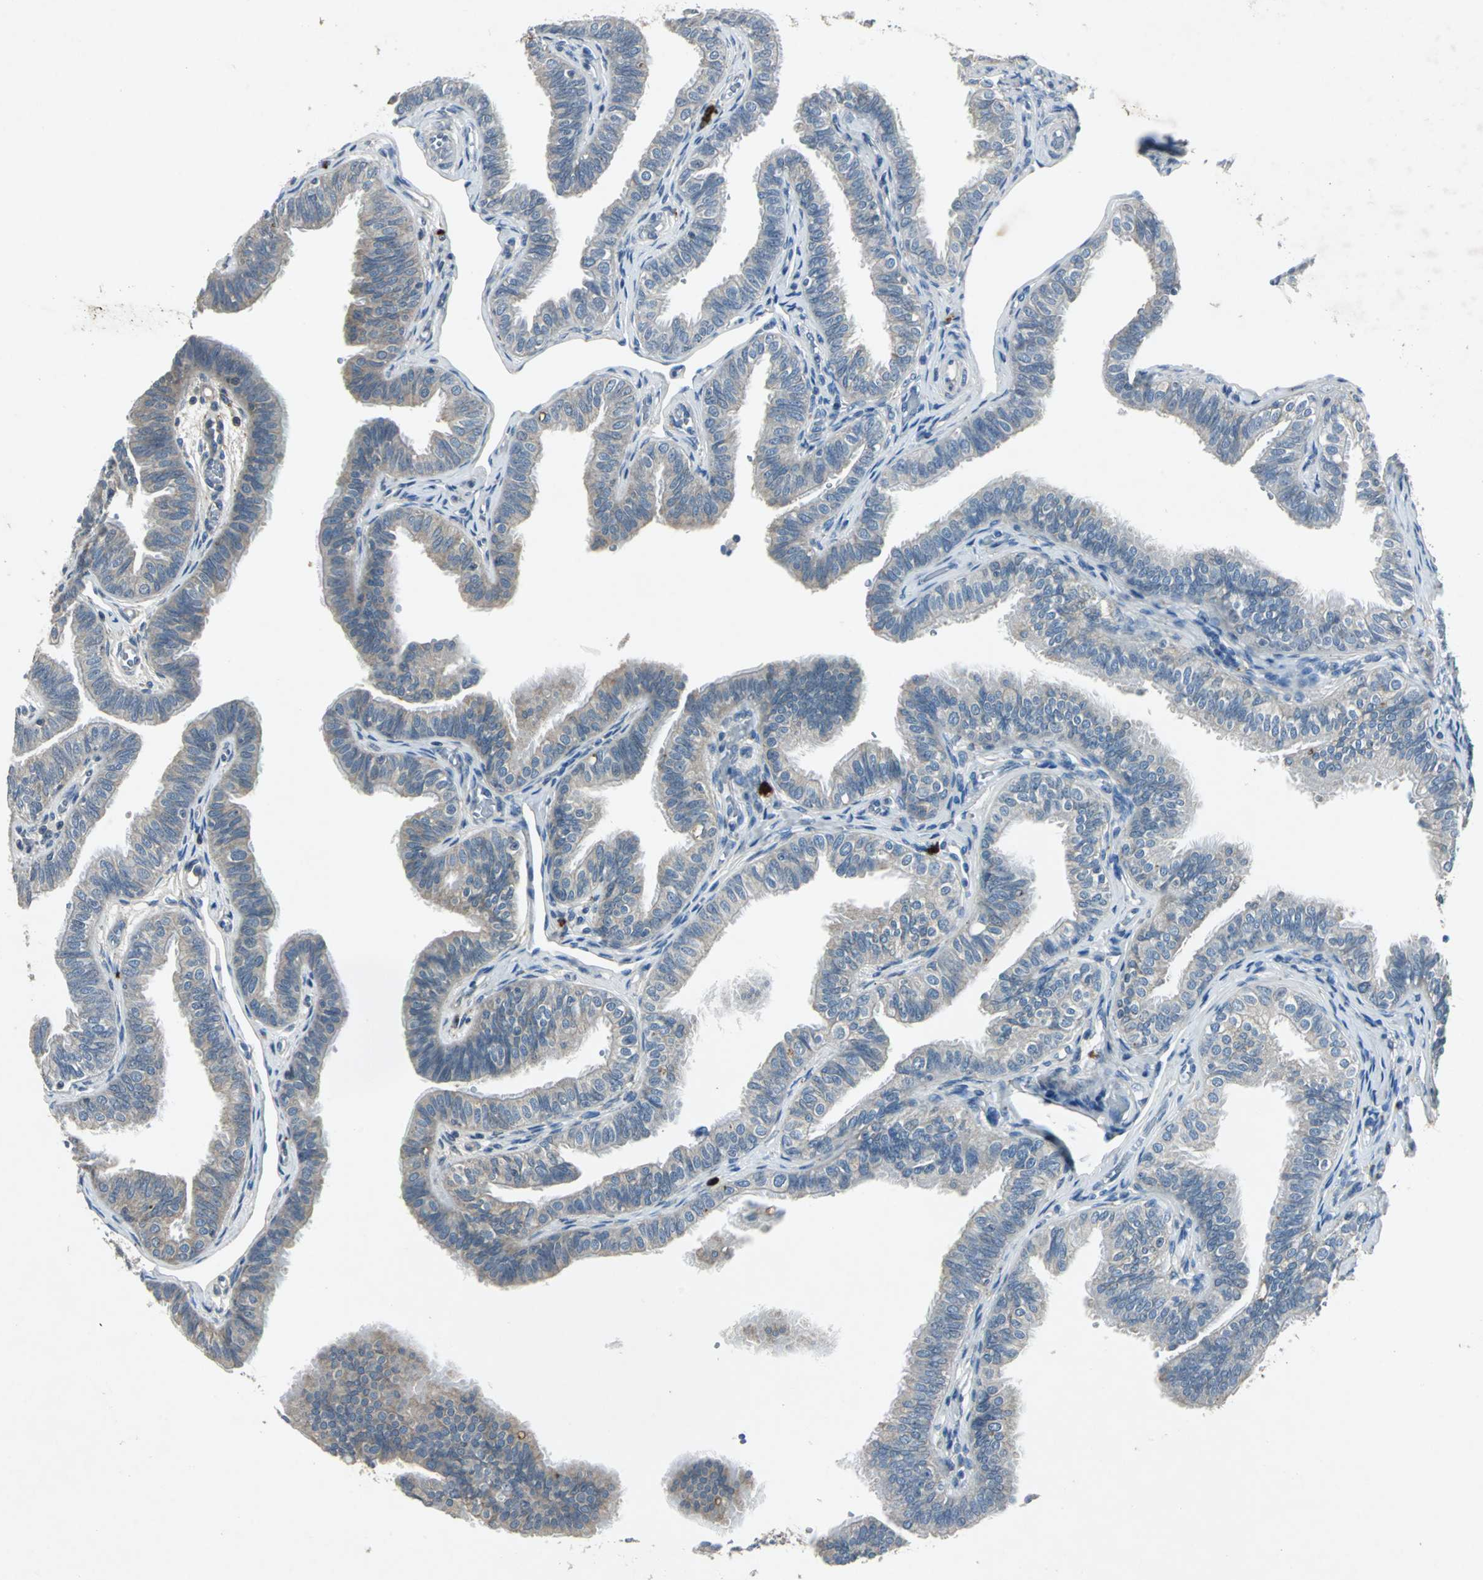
{"staining": {"intensity": "weak", "quantity": "25%-75%", "location": "cytoplasmic/membranous"}, "tissue": "fallopian tube", "cell_type": "Glandular cells", "image_type": "normal", "snomed": [{"axis": "morphology", "description": "Normal tissue, NOS"}, {"axis": "morphology", "description": "Dermoid, NOS"}, {"axis": "topography", "description": "Fallopian tube"}], "caption": "IHC of normal fallopian tube exhibits low levels of weak cytoplasmic/membranous staining in approximately 25%-75% of glandular cells.", "gene": "SLC2A13", "patient": {"sex": "female", "age": 33}}